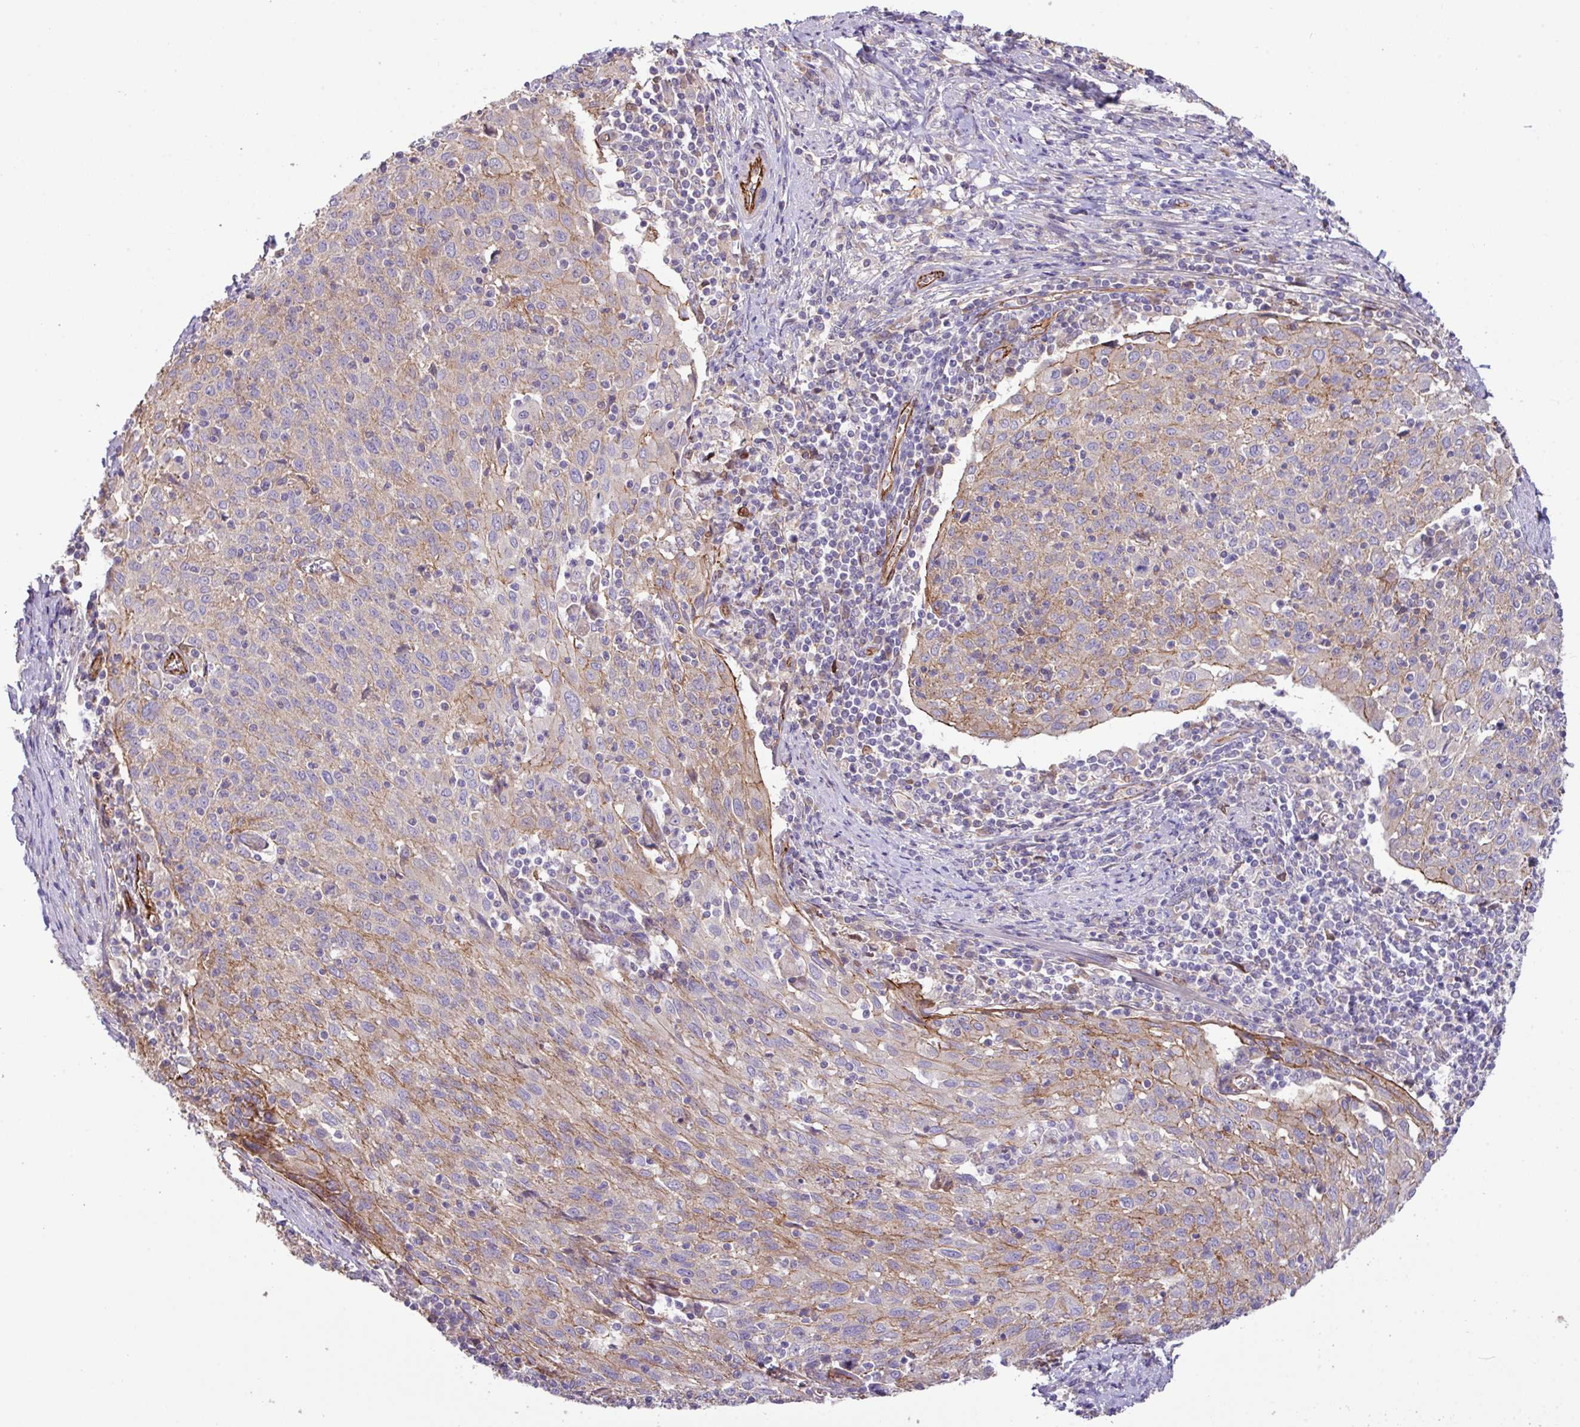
{"staining": {"intensity": "weak", "quantity": "<25%", "location": "cytoplasmic/membranous"}, "tissue": "cervical cancer", "cell_type": "Tumor cells", "image_type": "cancer", "snomed": [{"axis": "morphology", "description": "Squamous cell carcinoma, NOS"}, {"axis": "topography", "description": "Cervix"}], "caption": "Immunohistochemistry micrograph of neoplastic tissue: human squamous cell carcinoma (cervical) stained with DAB displays no significant protein expression in tumor cells.", "gene": "LRRC53", "patient": {"sex": "female", "age": 52}}